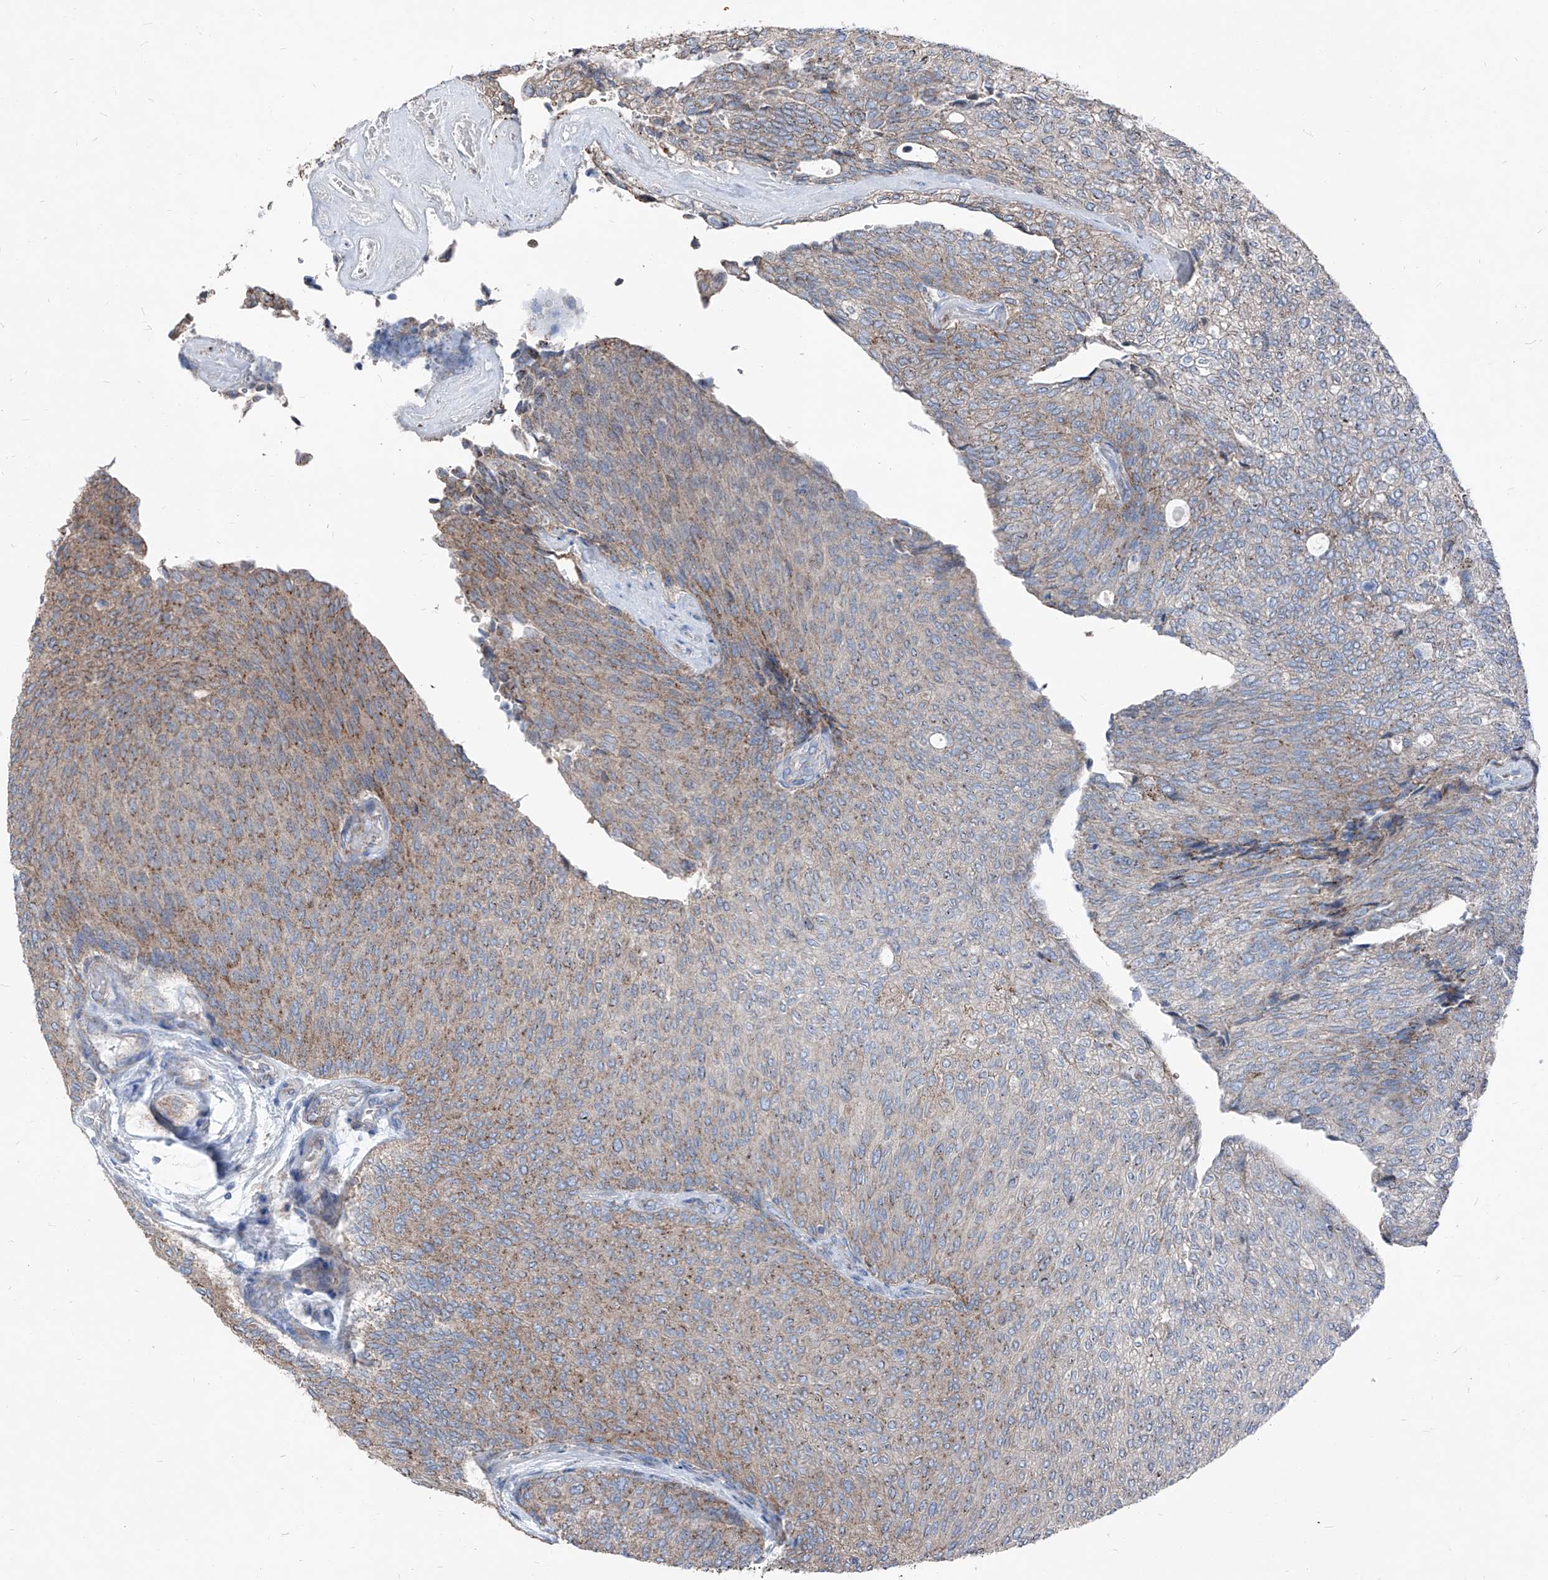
{"staining": {"intensity": "moderate", "quantity": ">75%", "location": "cytoplasmic/membranous"}, "tissue": "urothelial cancer", "cell_type": "Tumor cells", "image_type": "cancer", "snomed": [{"axis": "morphology", "description": "Urothelial carcinoma, Low grade"}, {"axis": "topography", "description": "Urinary bladder"}], "caption": "Urothelial cancer stained for a protein displays moderate cytoplasmic/membranous positivity in tumor cells.", "gene": "AGPS", "patient": {"sex": "female", "age": 79}}